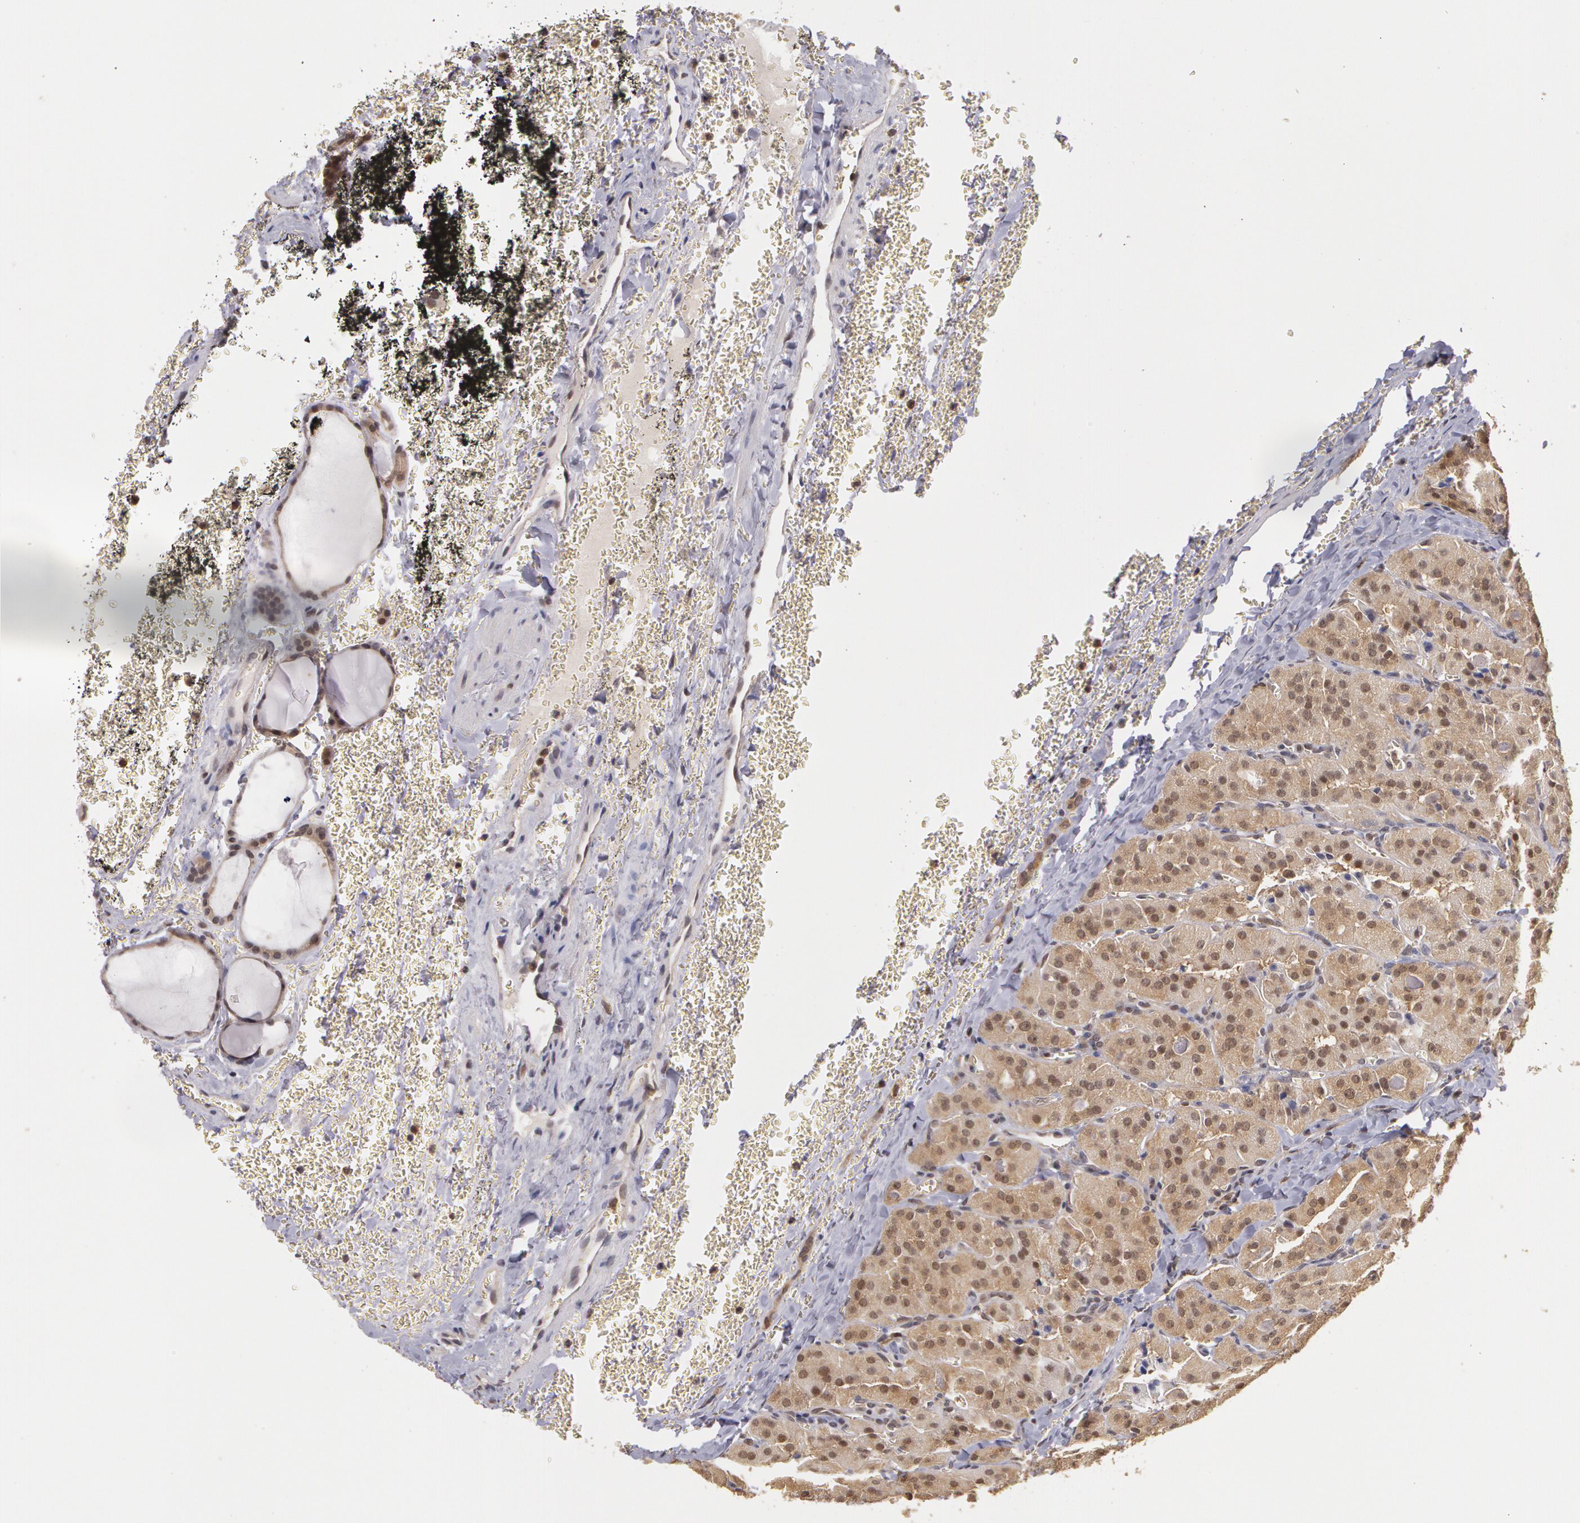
{"staining": {"intensity": "weak", "quantity": ">75%", "location": "cytoplasmic/membranous,nuclear"}, "tissue": "thyroid cancer", "cell_type": "Tumor cells", "image_type": "cancer", "snomed": [{"axis": "morphology", "description": "Carcinoma, NOS"}, {"axis": "topography", "description": "Thyroid gland"}], "caption": "The immunohistochemical stain highlights weak cytoplasmic/membranous and nuclear expression in tumor cells of thyroid cancer (carcinoma) tissue.", "gene": "AHSA1", "patient": {"sex": "male", "age": 76}}